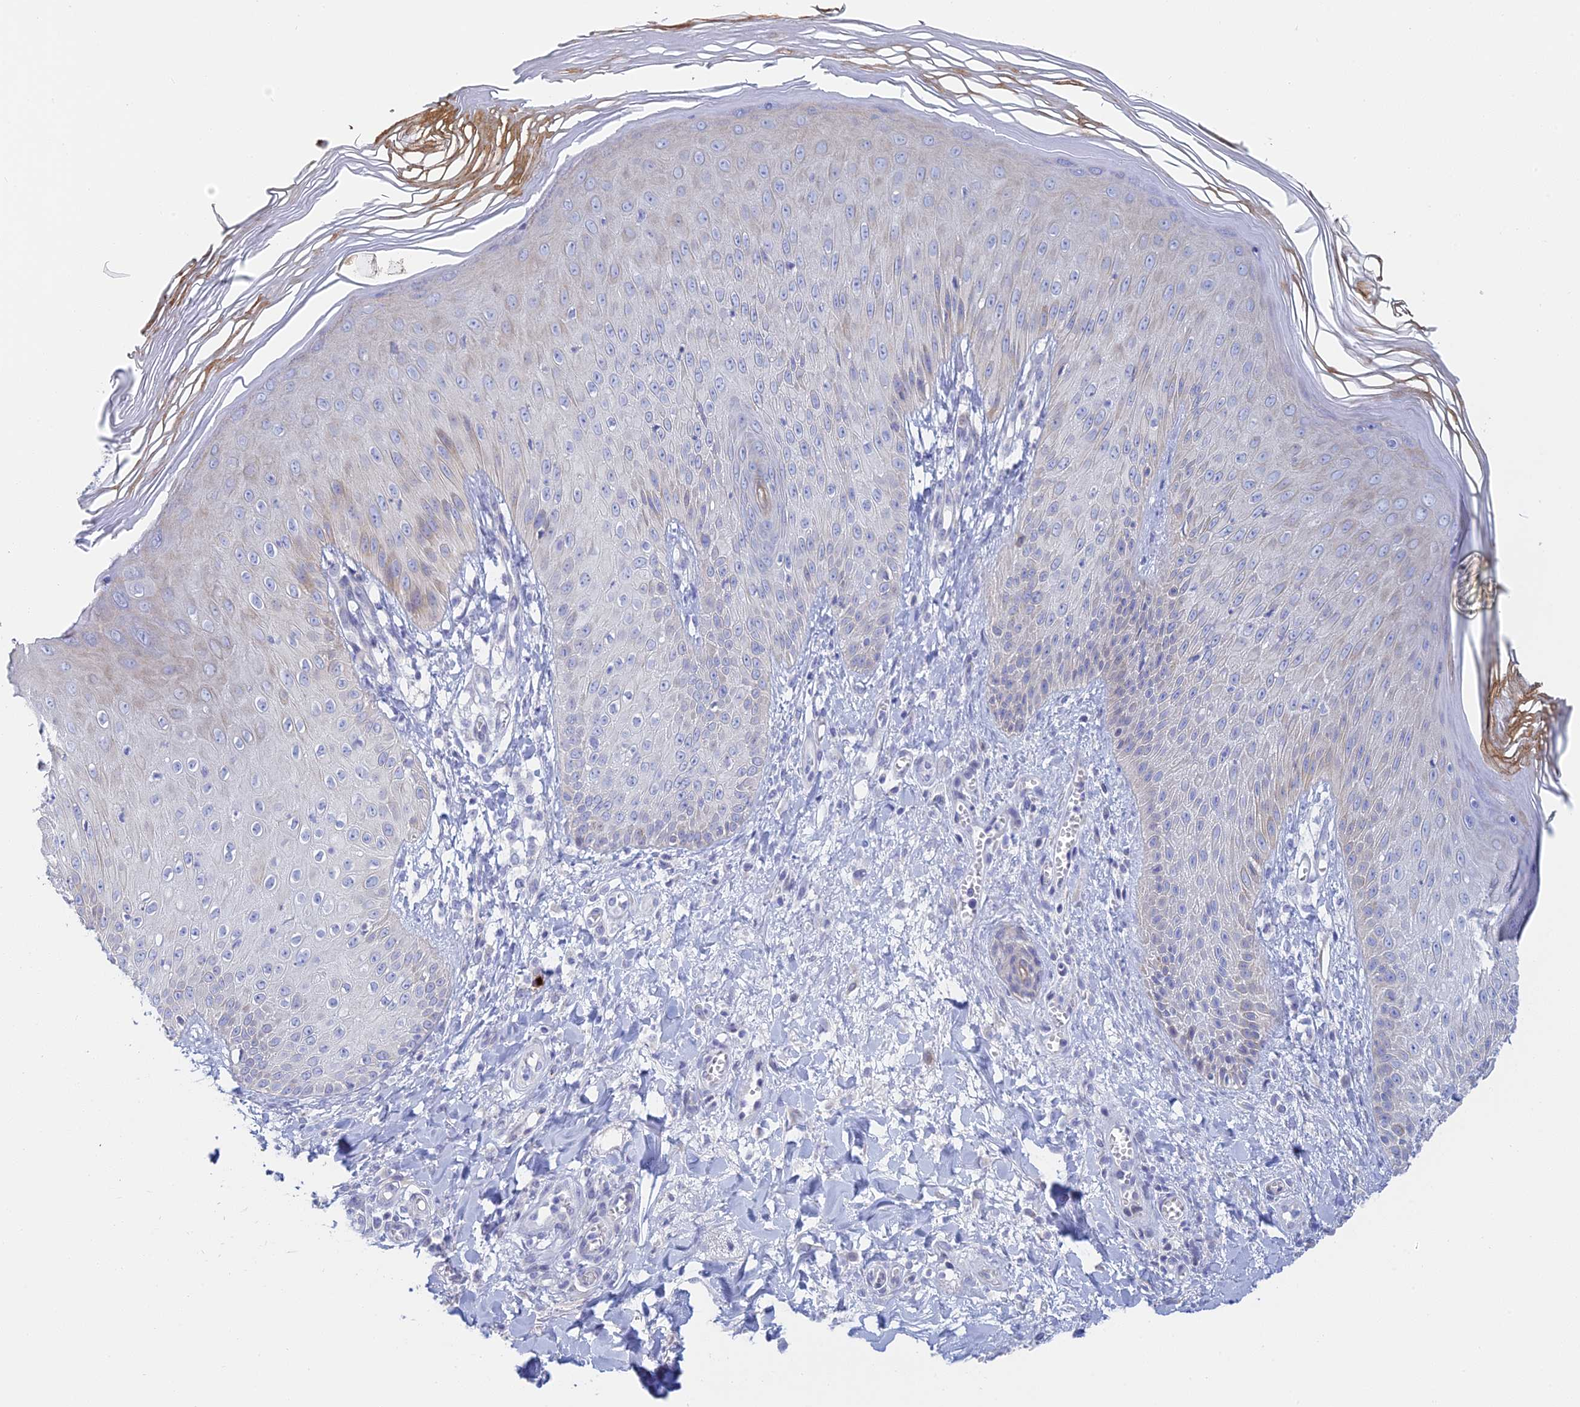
{"staining": {"intensity": "negative", "quantity": "none", "location": "none"}, "tissue": "skin", "cell_type": "Epidermal cells", "image_type": "normal", "snomed": [{"axis": "morphology", "description": "Normal tissue, NOS"}, {"axis": "morphology", "description": "Inflammation, NOS"}, {"axis": "topography", "description": "Soft tissue"}, {"axis": "topography", "description": "Anal"}], "caption": "Photomicrograph shows no protein staining in epidermal cells of benign skin. Nuclei are stained in blue.", "gene": "CEP152", "patient": {"sex": "female", "age": 15}}